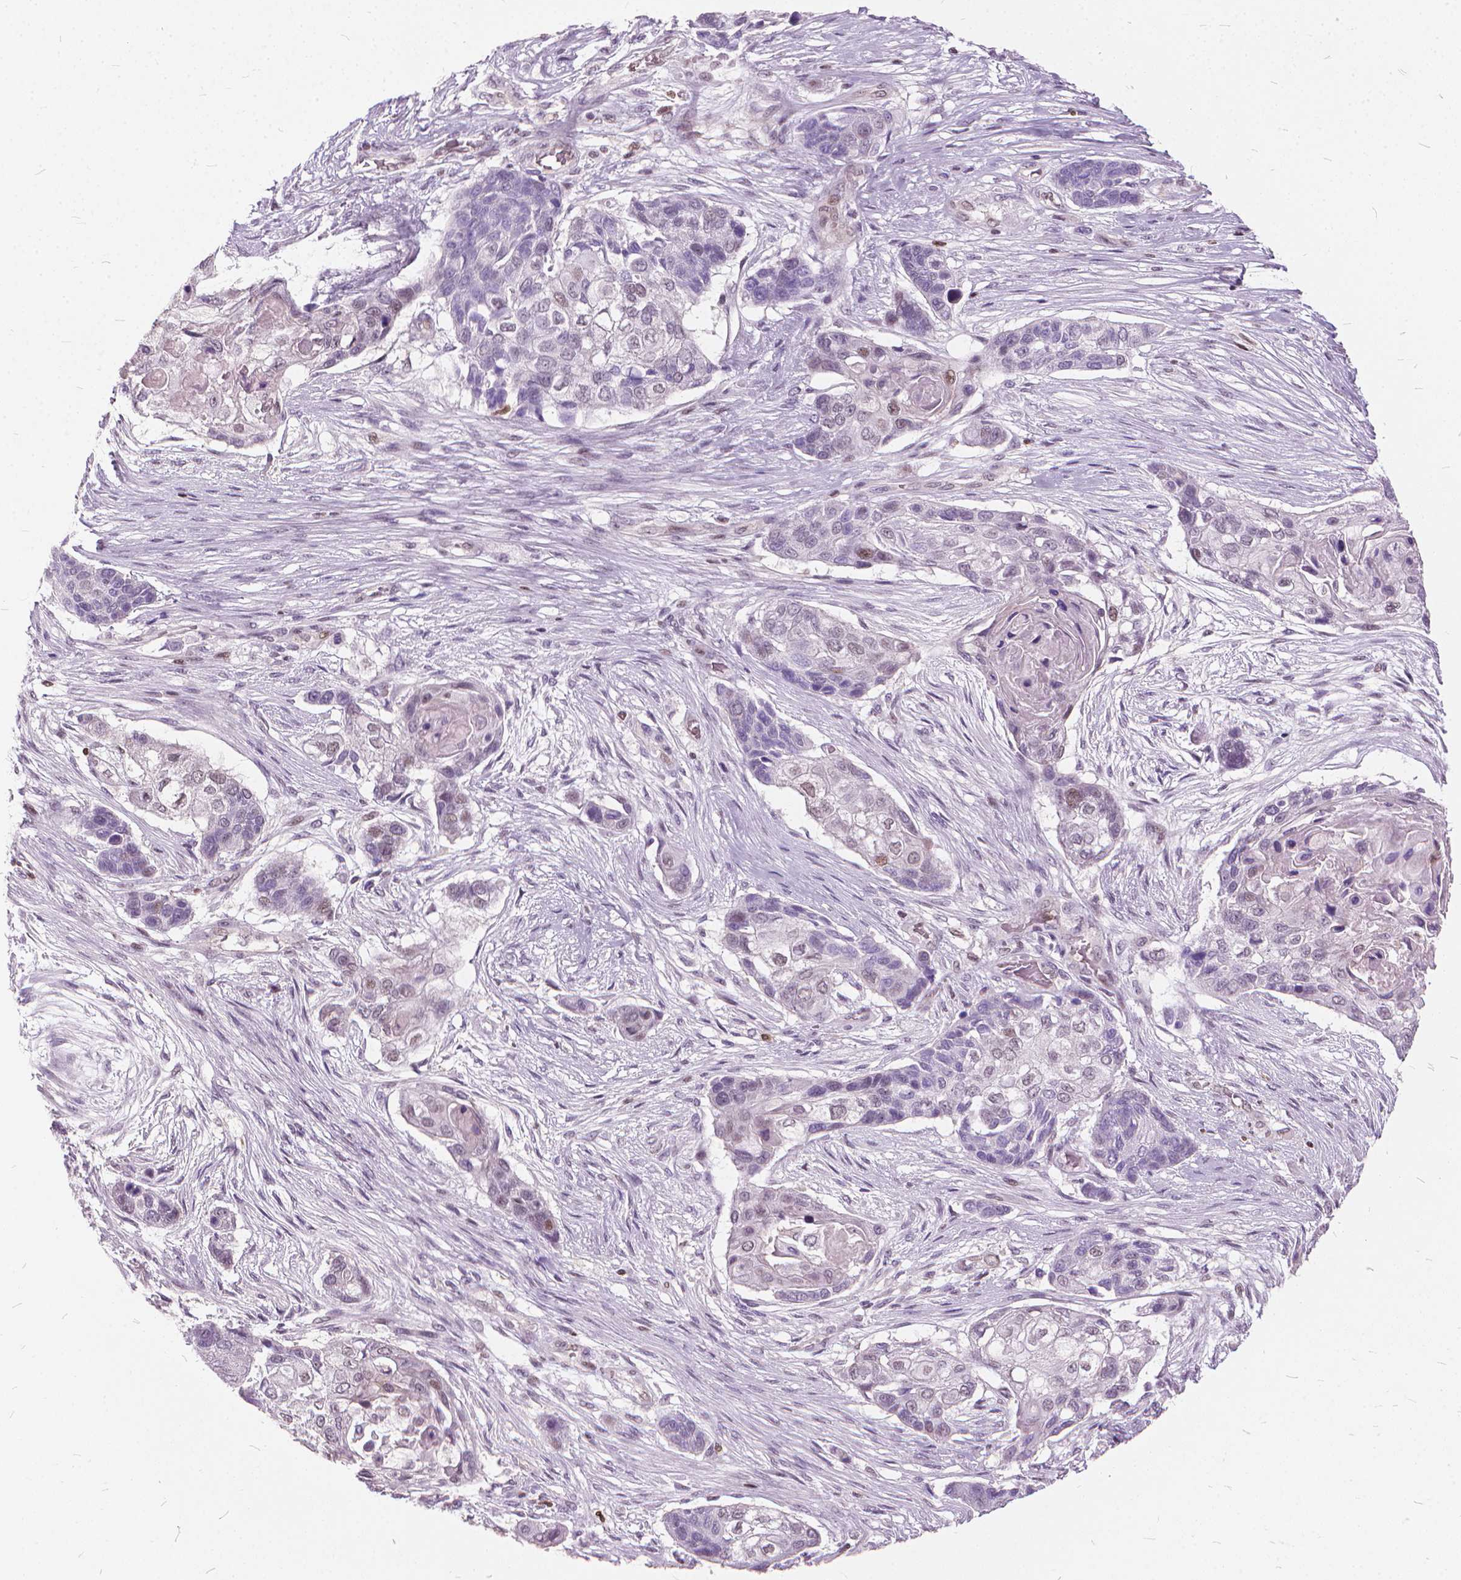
{"staining": {"intensity": "weak", "quantity": "<25%", "location": "nuclear"}, "tissue": "lung cancer", "cell_type": "Tumor cells", "image_type": "cancer", "snomed": [{"axis": "morphology", "description": "Squamous cell carcinoma, NOS"}, {"axis": "topography", "description": "Lung"}], "caption": "Immunohistochemistry photomicrograph of lung squamous cell carcinoma stained for a protein (brown), which exhibits no staining in tumor cells. (DAB (3,3'-diaminobenzidine) immunohistochemistry with hematoxylin counter stain).", "gene": "STAT5B", "patient": {"sex": "male", "age": 69}}